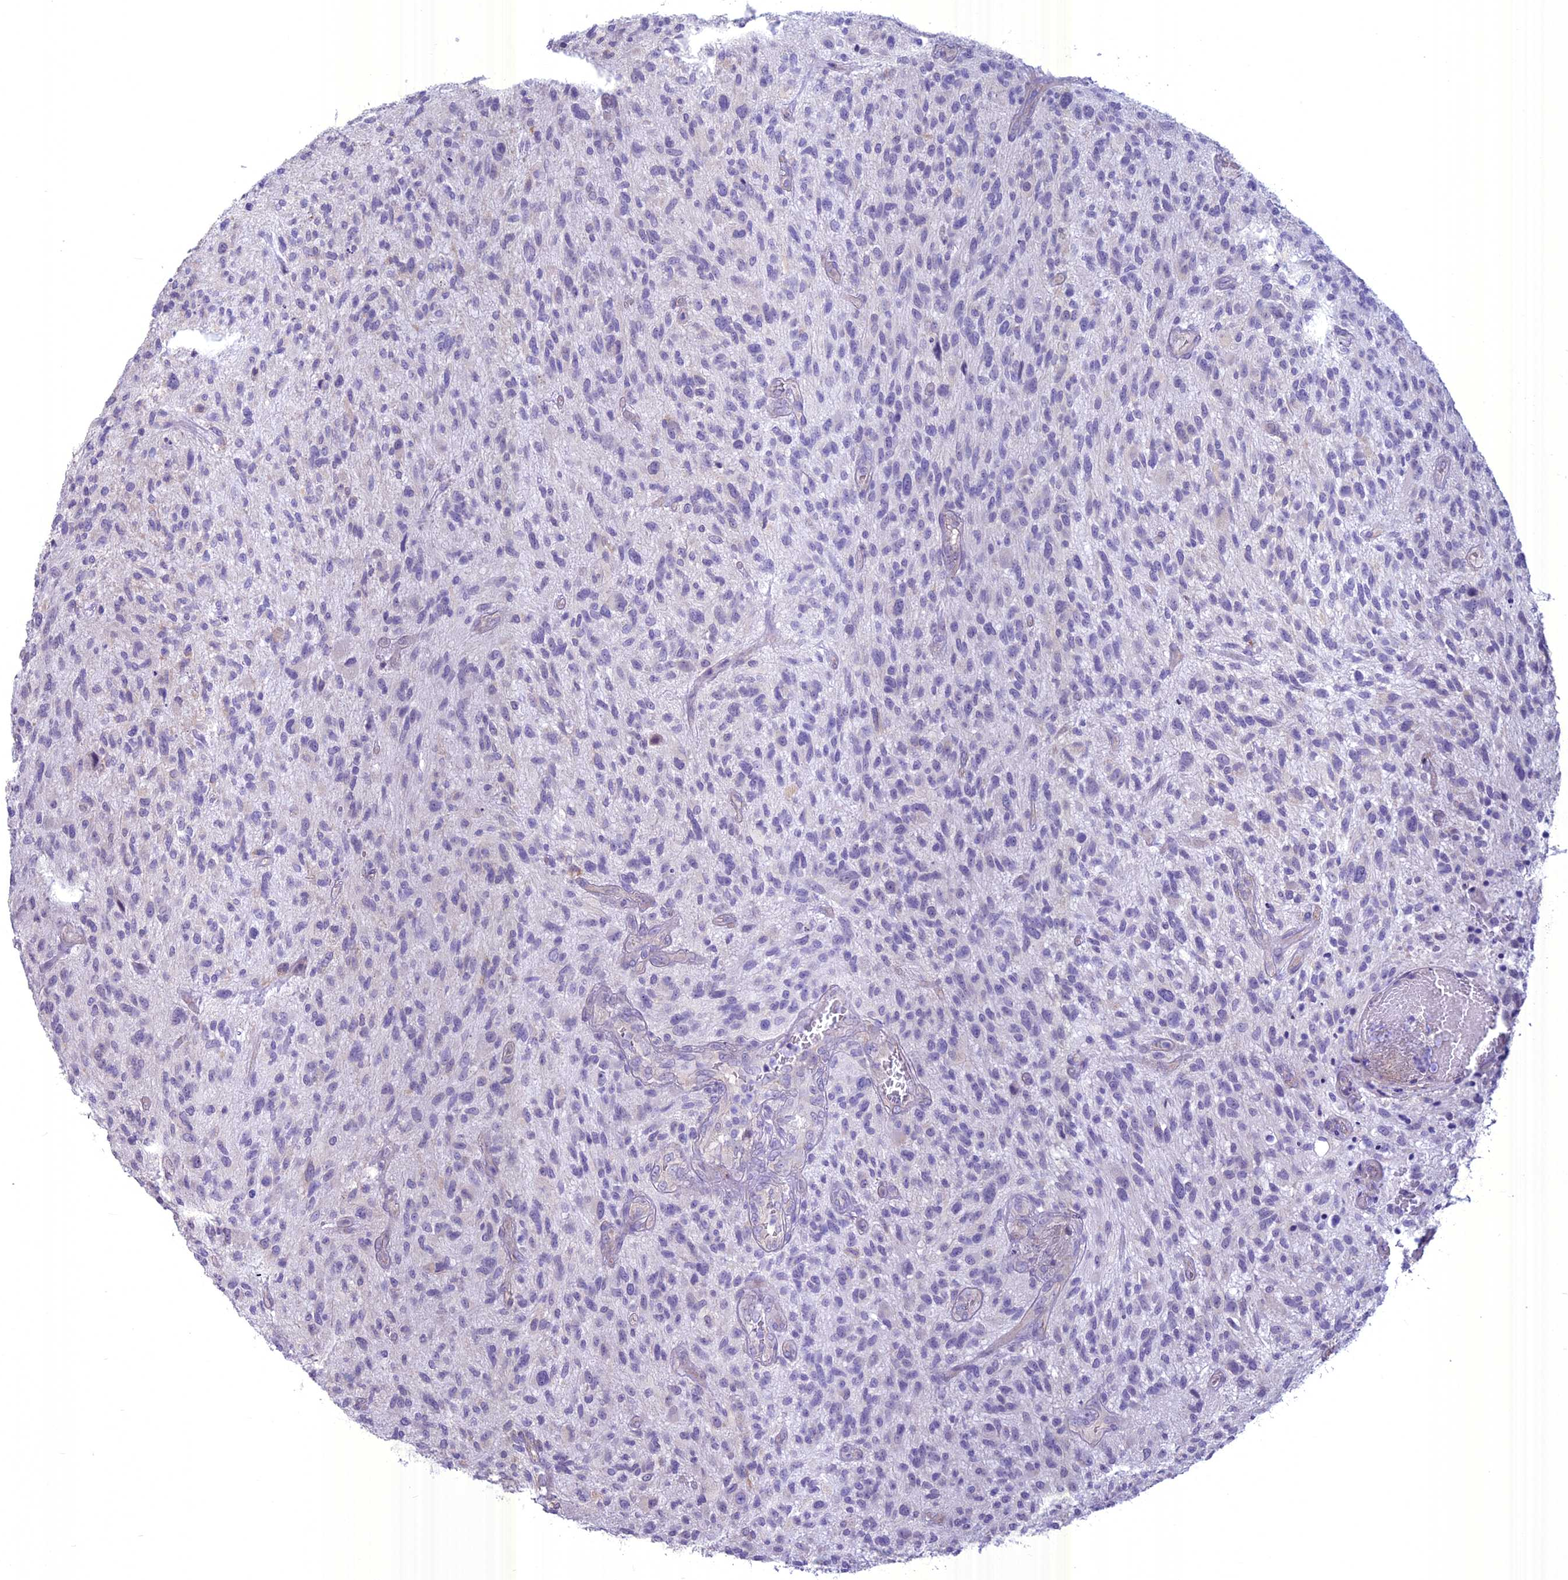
{"staining": {"intensity": "negative", "quantity": "none", "location": "none"}, "tissue": "glioma", "cell_type": "Tumor cells", "image_type": "cancer", "snomed": [{"axis": "morphology", "description": "Glioma, malignant, High grade"}, {"axis": "topography", "description": "Brain"}], "caption": "The IHC histopathology image has no significant expression in tumor cells of glioma tissue. Nuclei are stained in blue.", "gene": "SPHKAP", "patient": {"sex": "male", "age": 47}}